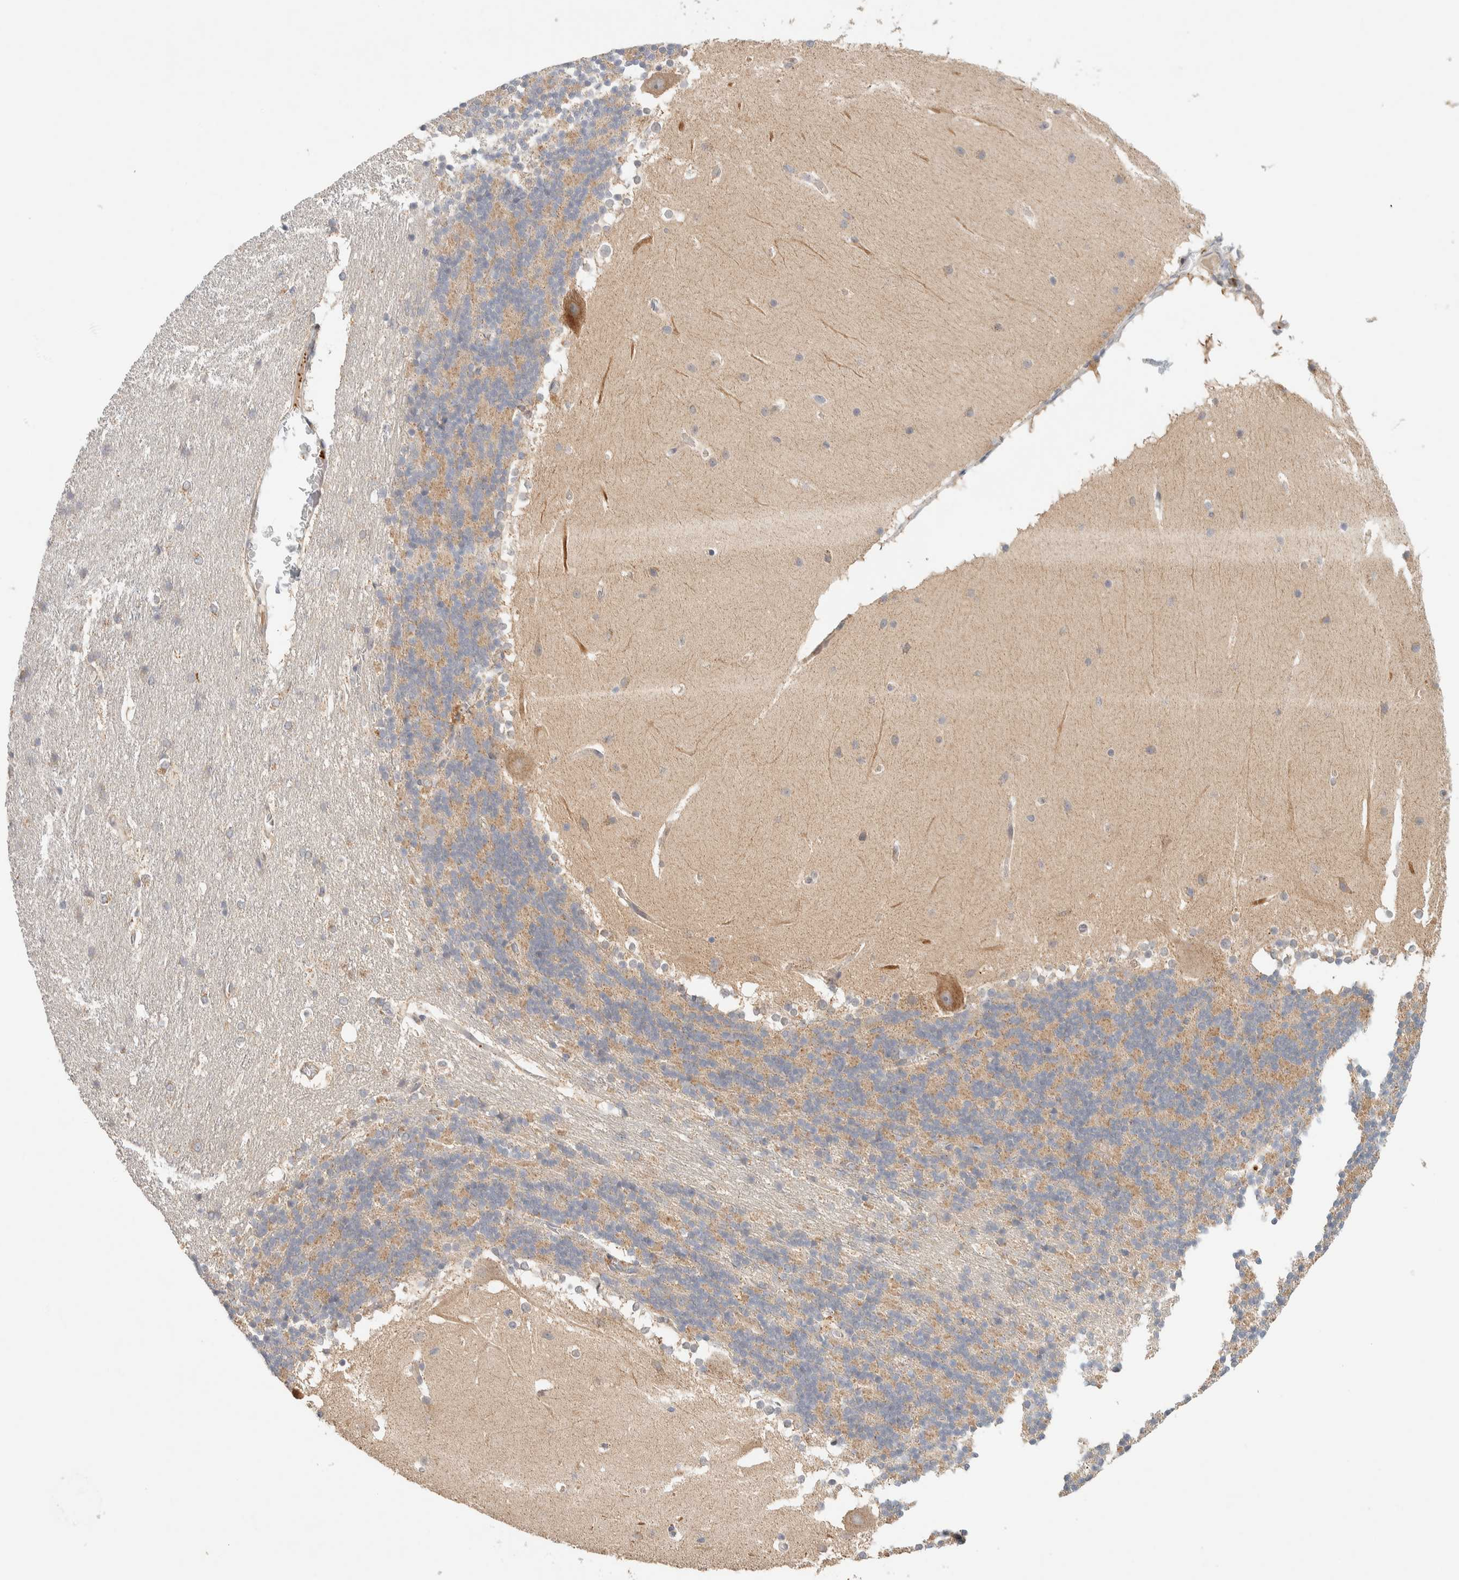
{"staining": {"intensity": "weak", "quantity": "25%-75%", "location": "cytoplasmic/membranous"}, "tissue": "cerebellum", "cell_type": "Cells in granular layer", "image_type": "normal", "snomed": [{"axis": "morphology", "description": "Normal tissue, NOS"}, {"axis": "topography", "description": "Cerebellum"}], "caption": "IHC of benign human cerebellum demonstrates low levels of weak cytoplasmic/membranous positivity in about 25%-75% of cells in granular layer.", "gene": "KIF9", "patient": {"sex": "female", "age": 19}}